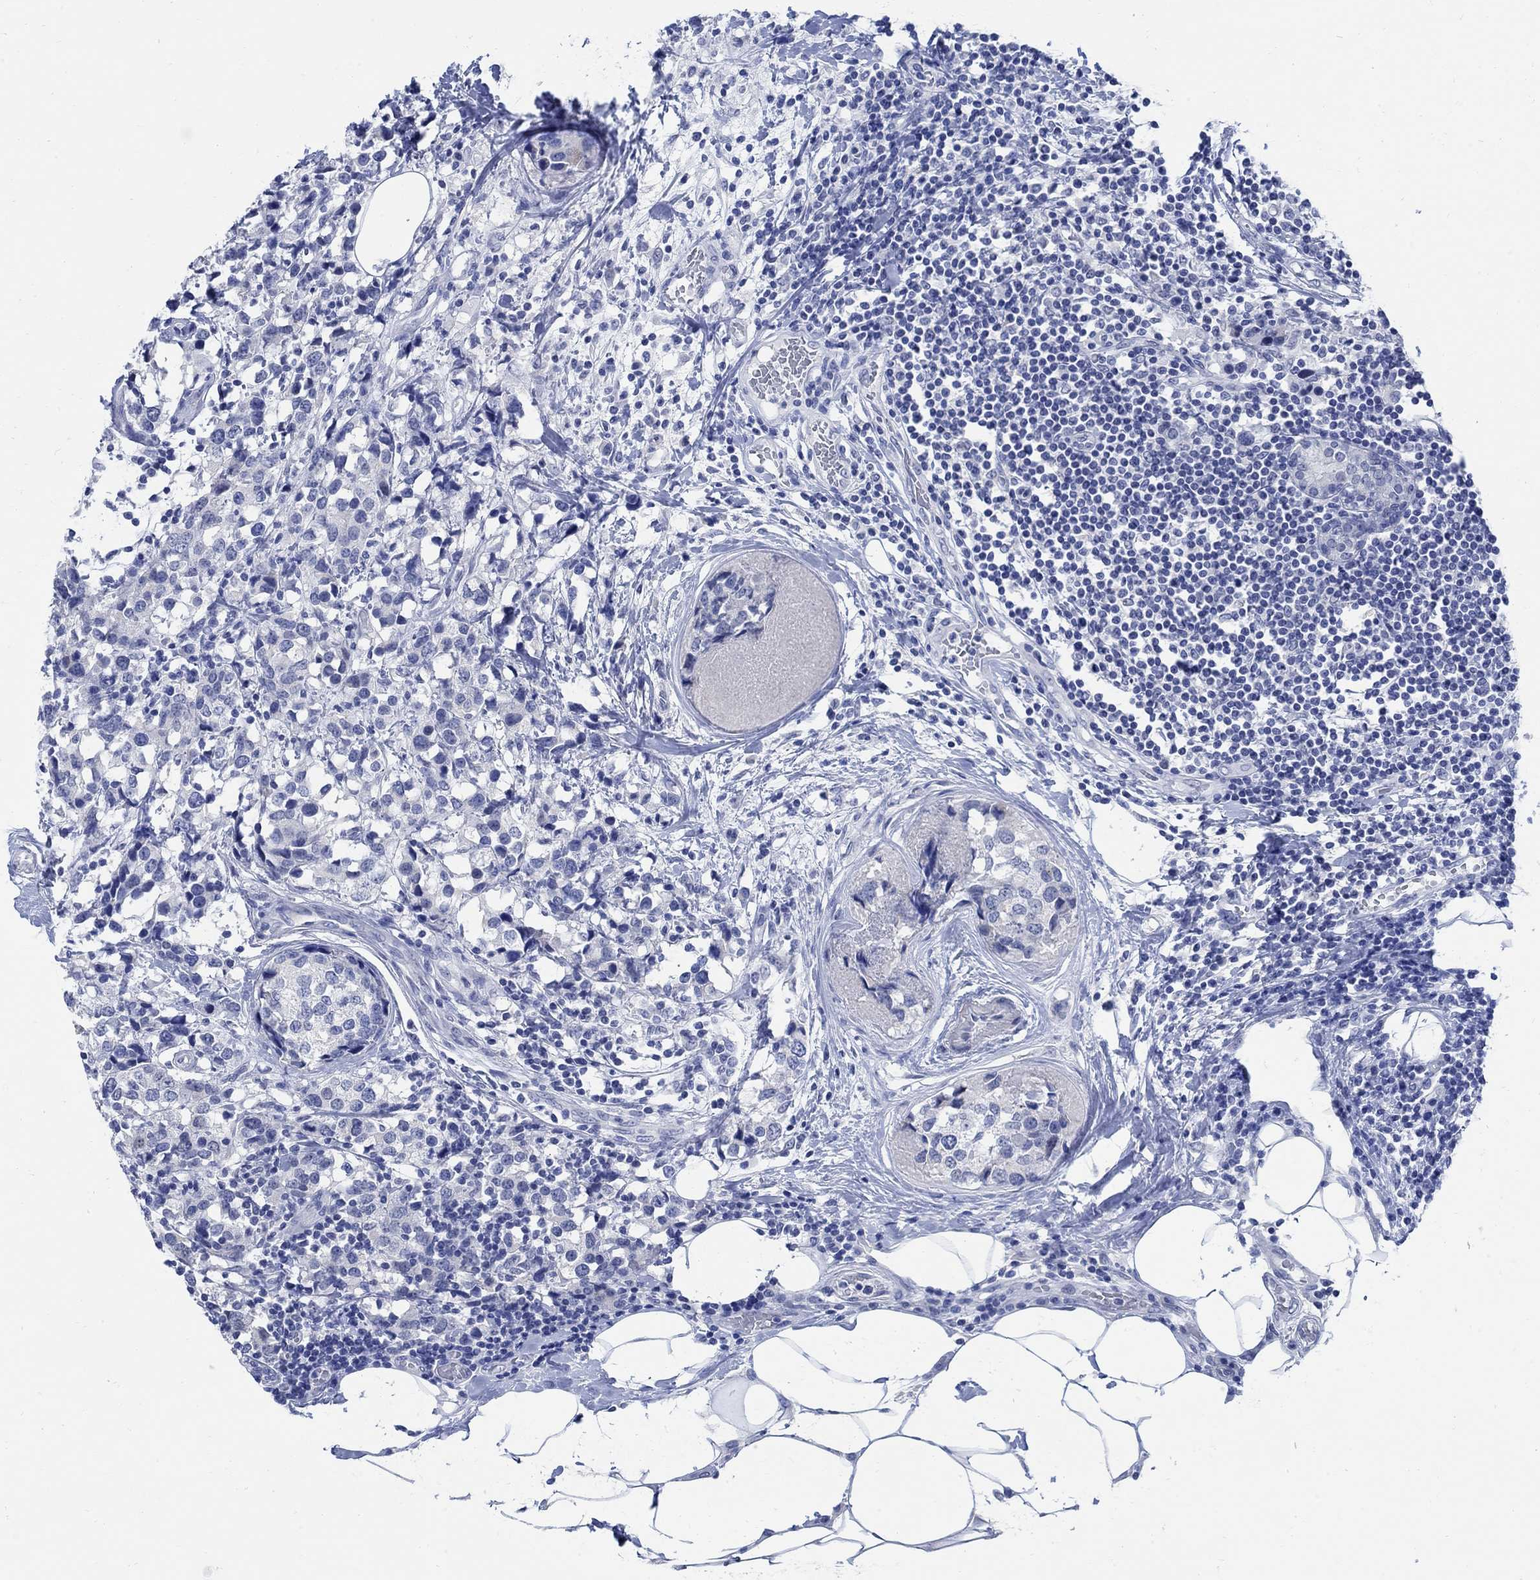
{"staining": {"intensity": "negative", "quantity": "none", "location": "none"}, "tissue": "breast cancer", "cell_type": "Tumor cells", "image_type": "cancer", "snomed": [{"axis": "morphology", "description": "Lobular carcinoma"}, {"axis": "topography", "description": "Breast"}], "caption": "Tumor cells show no significant staining in breast cancer. (DAB (3,3'-diaminobenzidine) immunohistochemistry (IHC), high magnification).", "gene": "CAMK2N1", "patient": {"sex": "female", "age": 59}}